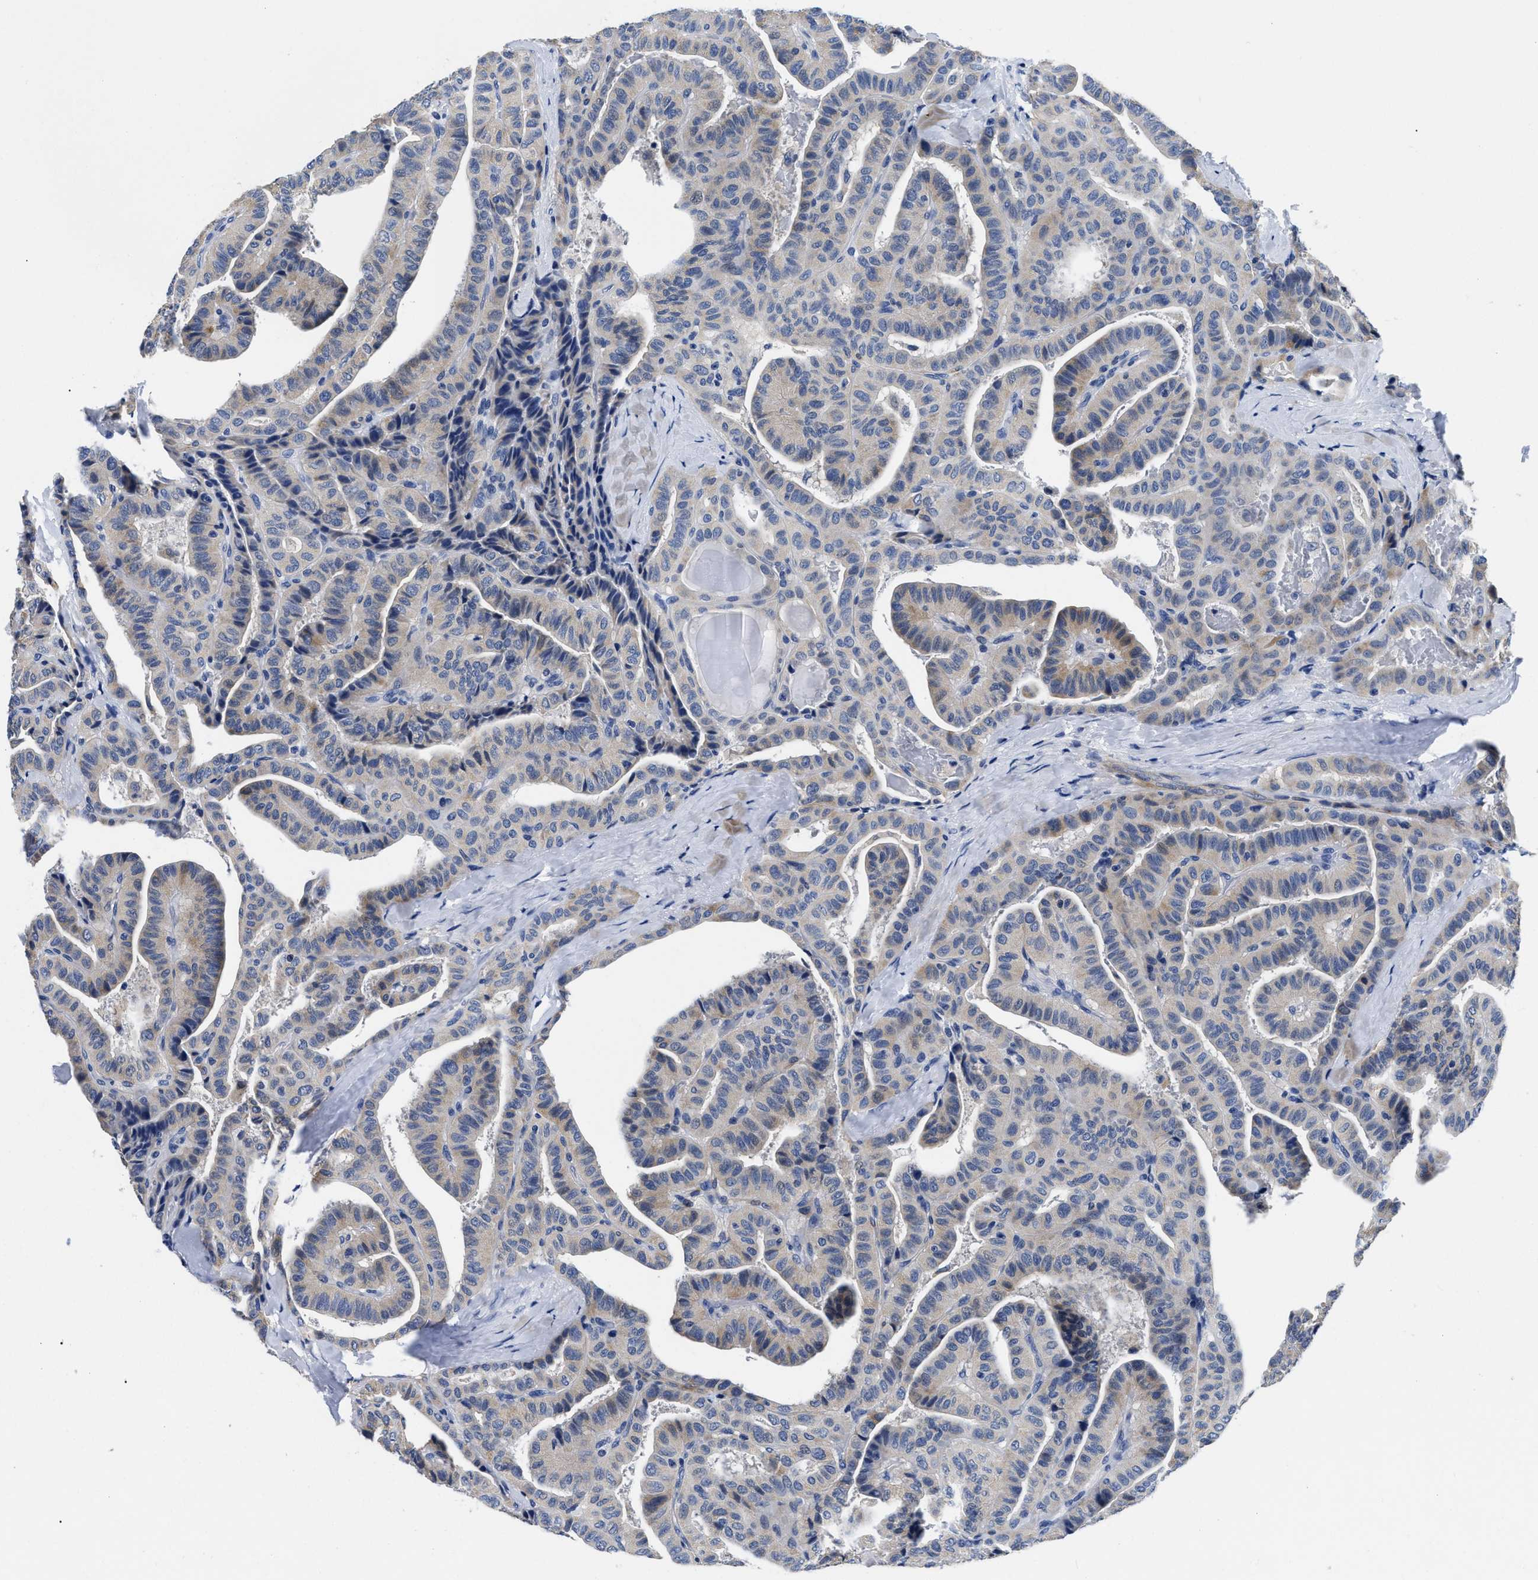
{"staining": {"intensity": "moderate", "quantity": "<25%", "location": "cytoplasmic/membranous"}, "tissue": "thyroid cancer", "cell_type": "Tumor cells", "image_type": "cancer", "snomed": [{"axis": "morphology", "description": "Papillary adenocarcinoma, NOS"}, {"axis": "topography", "description": "Thyroid gland"}], "caption": "Protein expression by IHC shows moderate cytoplasmic/membranous staining in approximately <25% of tumor cells in thyroid papillary adenocarcinoma.", "gene": "SLC35F1", "patient": {"sex": "male", "age": 77}}